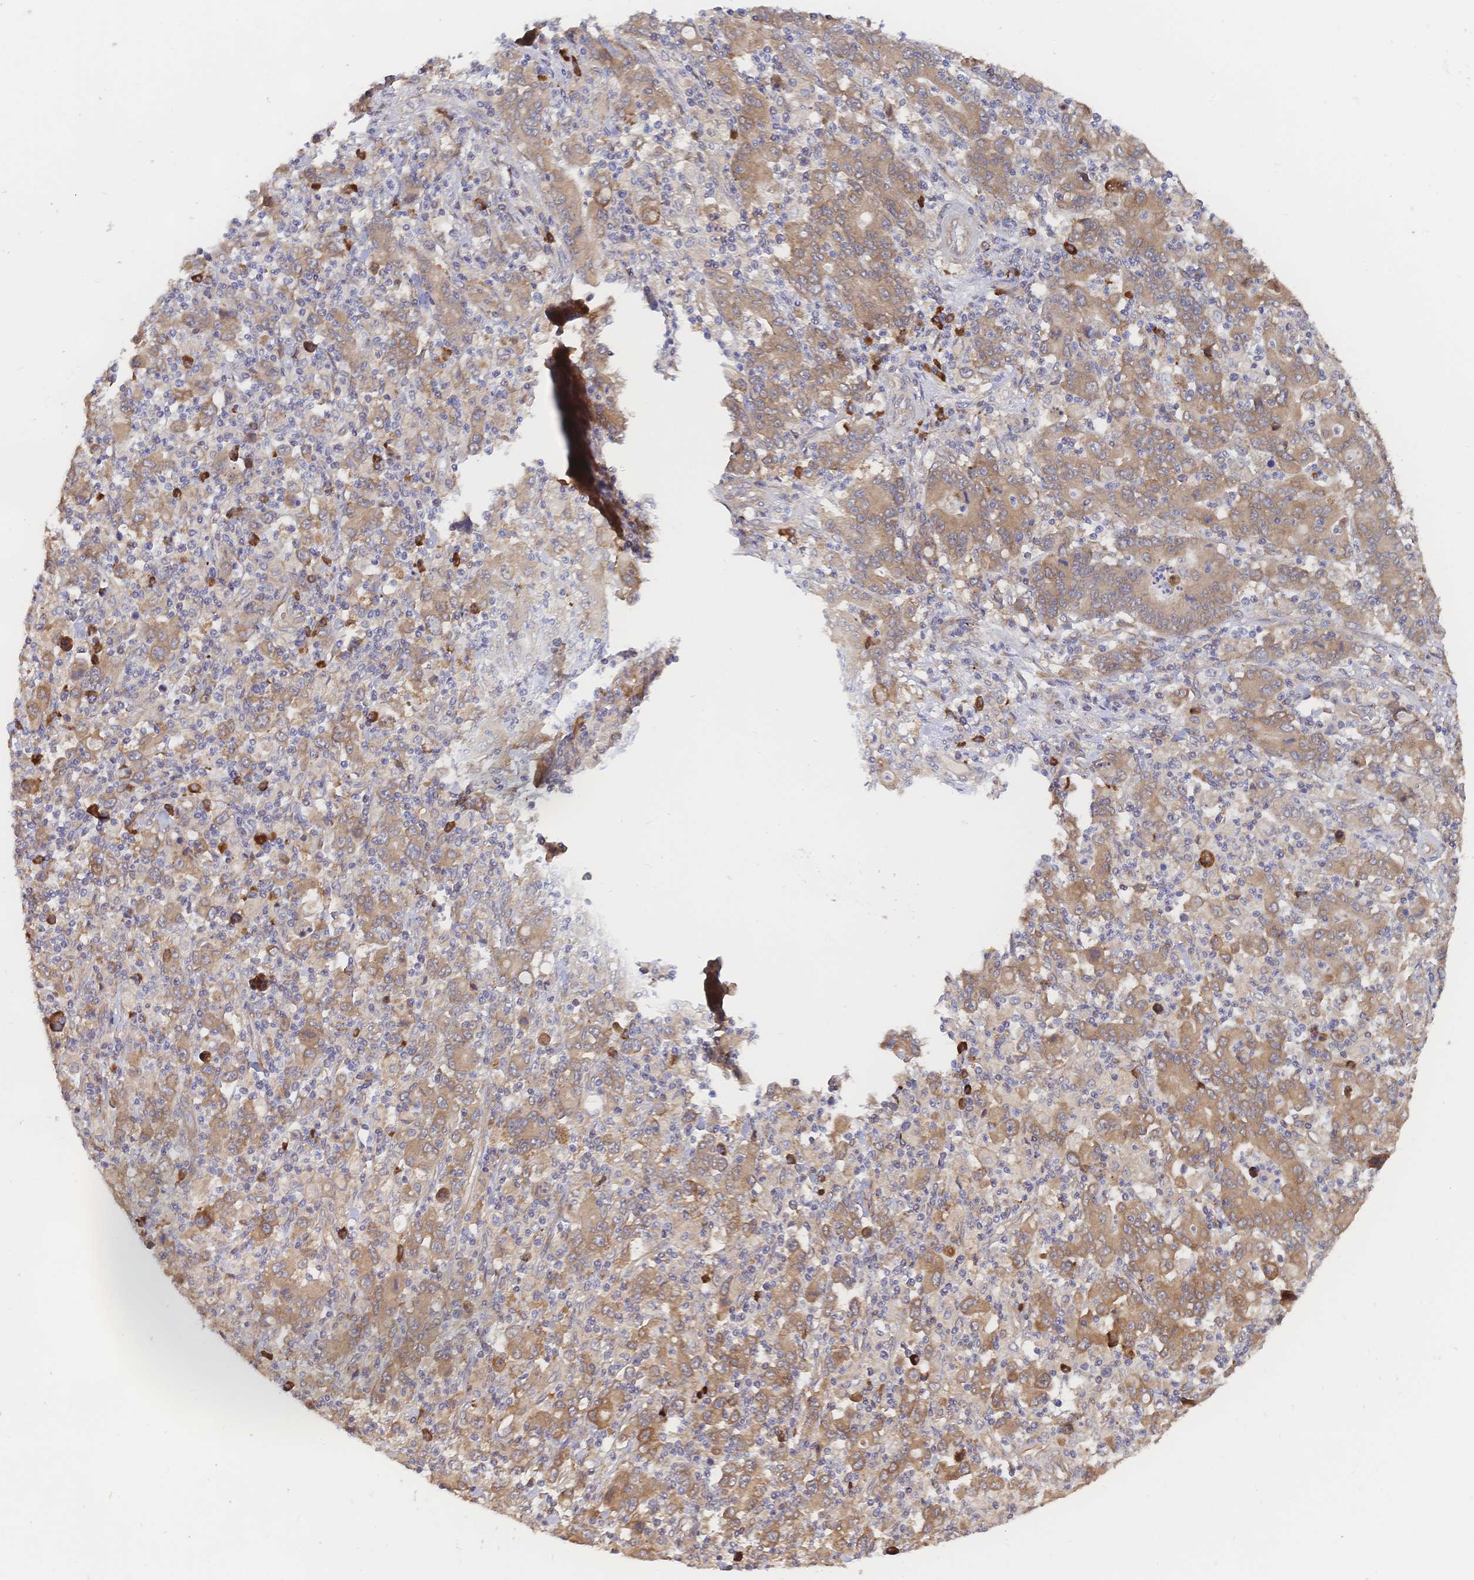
{"staining": {"intensity": "moderate", "quantity": ">75%", "location": "cytoplasmic/membranous"}, "tissue": "stomach cancer", "cell_type": "Tumor cells", "image_type": "cancer", "snomed": [{"axis": "morphology", "description": "Adenocarcinoma, NOS"}, {"axis": "topography", "description": "Stomach, upper"}], "caption": "Protein analysis of stomach adenocarcinoma tissue reveals moderate cytoplasmic/membranous expression in approximately >75% of tumor cells.", "gene": "LMO4", "patient": {"sex": "male", "age": 69}}